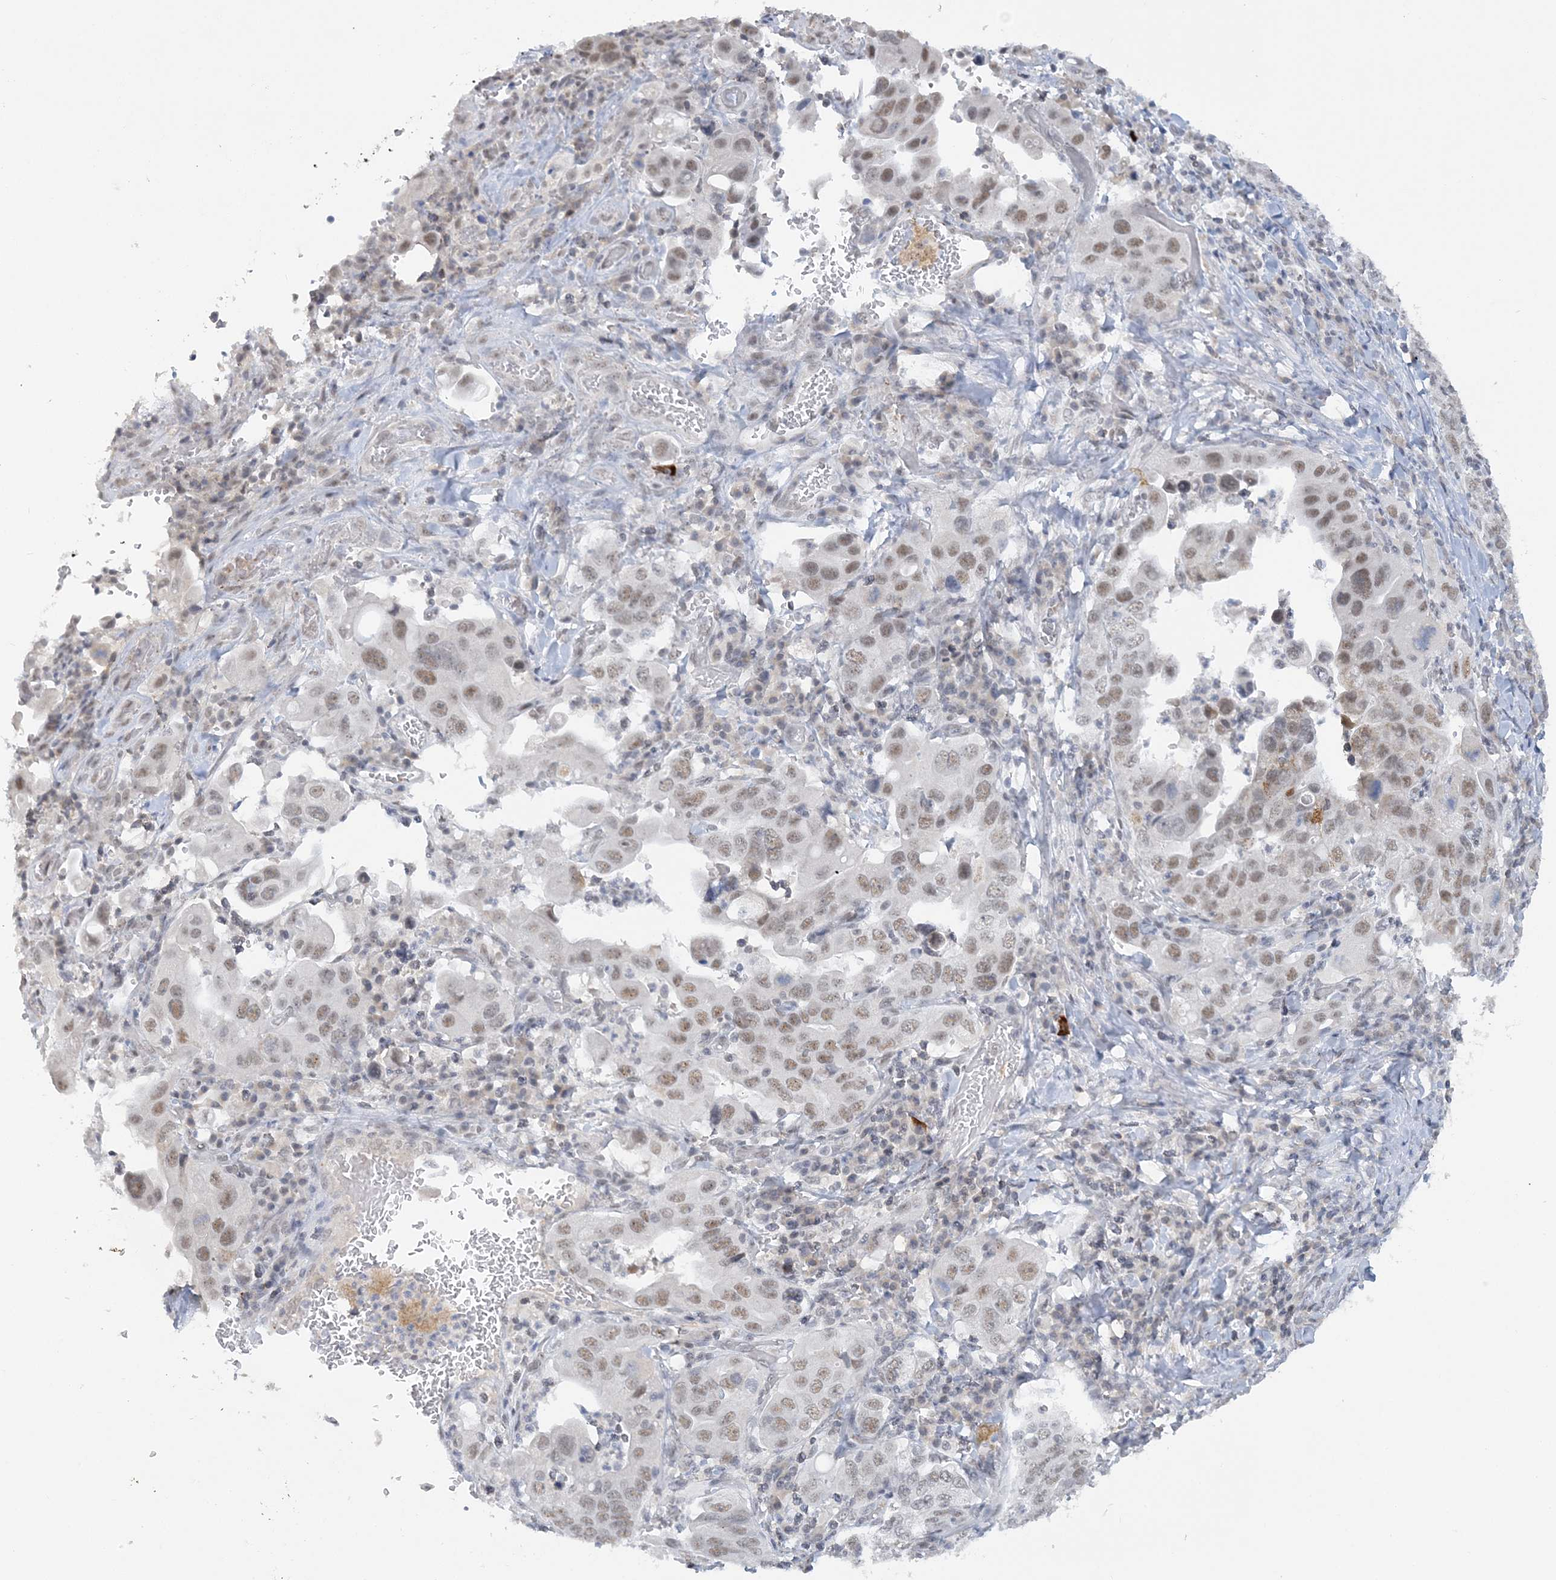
{"staining": {"intensity": "moderate", "quantity": ">75%", "location": "nuclear"}, "tissue": "stomach cancer", "cell_type": "Tumor cells", "image_type": "cancer", "snomed": [{"axis": "morphology", "description": "Adenocarcinoma, NOS"}, {"axis": "topography", "description": "Stomach, upper"}], "caption": "Human stomach cancer (adenocarcinoma) stained with a brown dye demonstrates moderate nuclear positive staining in about >75% of tumor cells.", "gene": "KMT2D", "patient": {"sex": "male", "age": 62}}